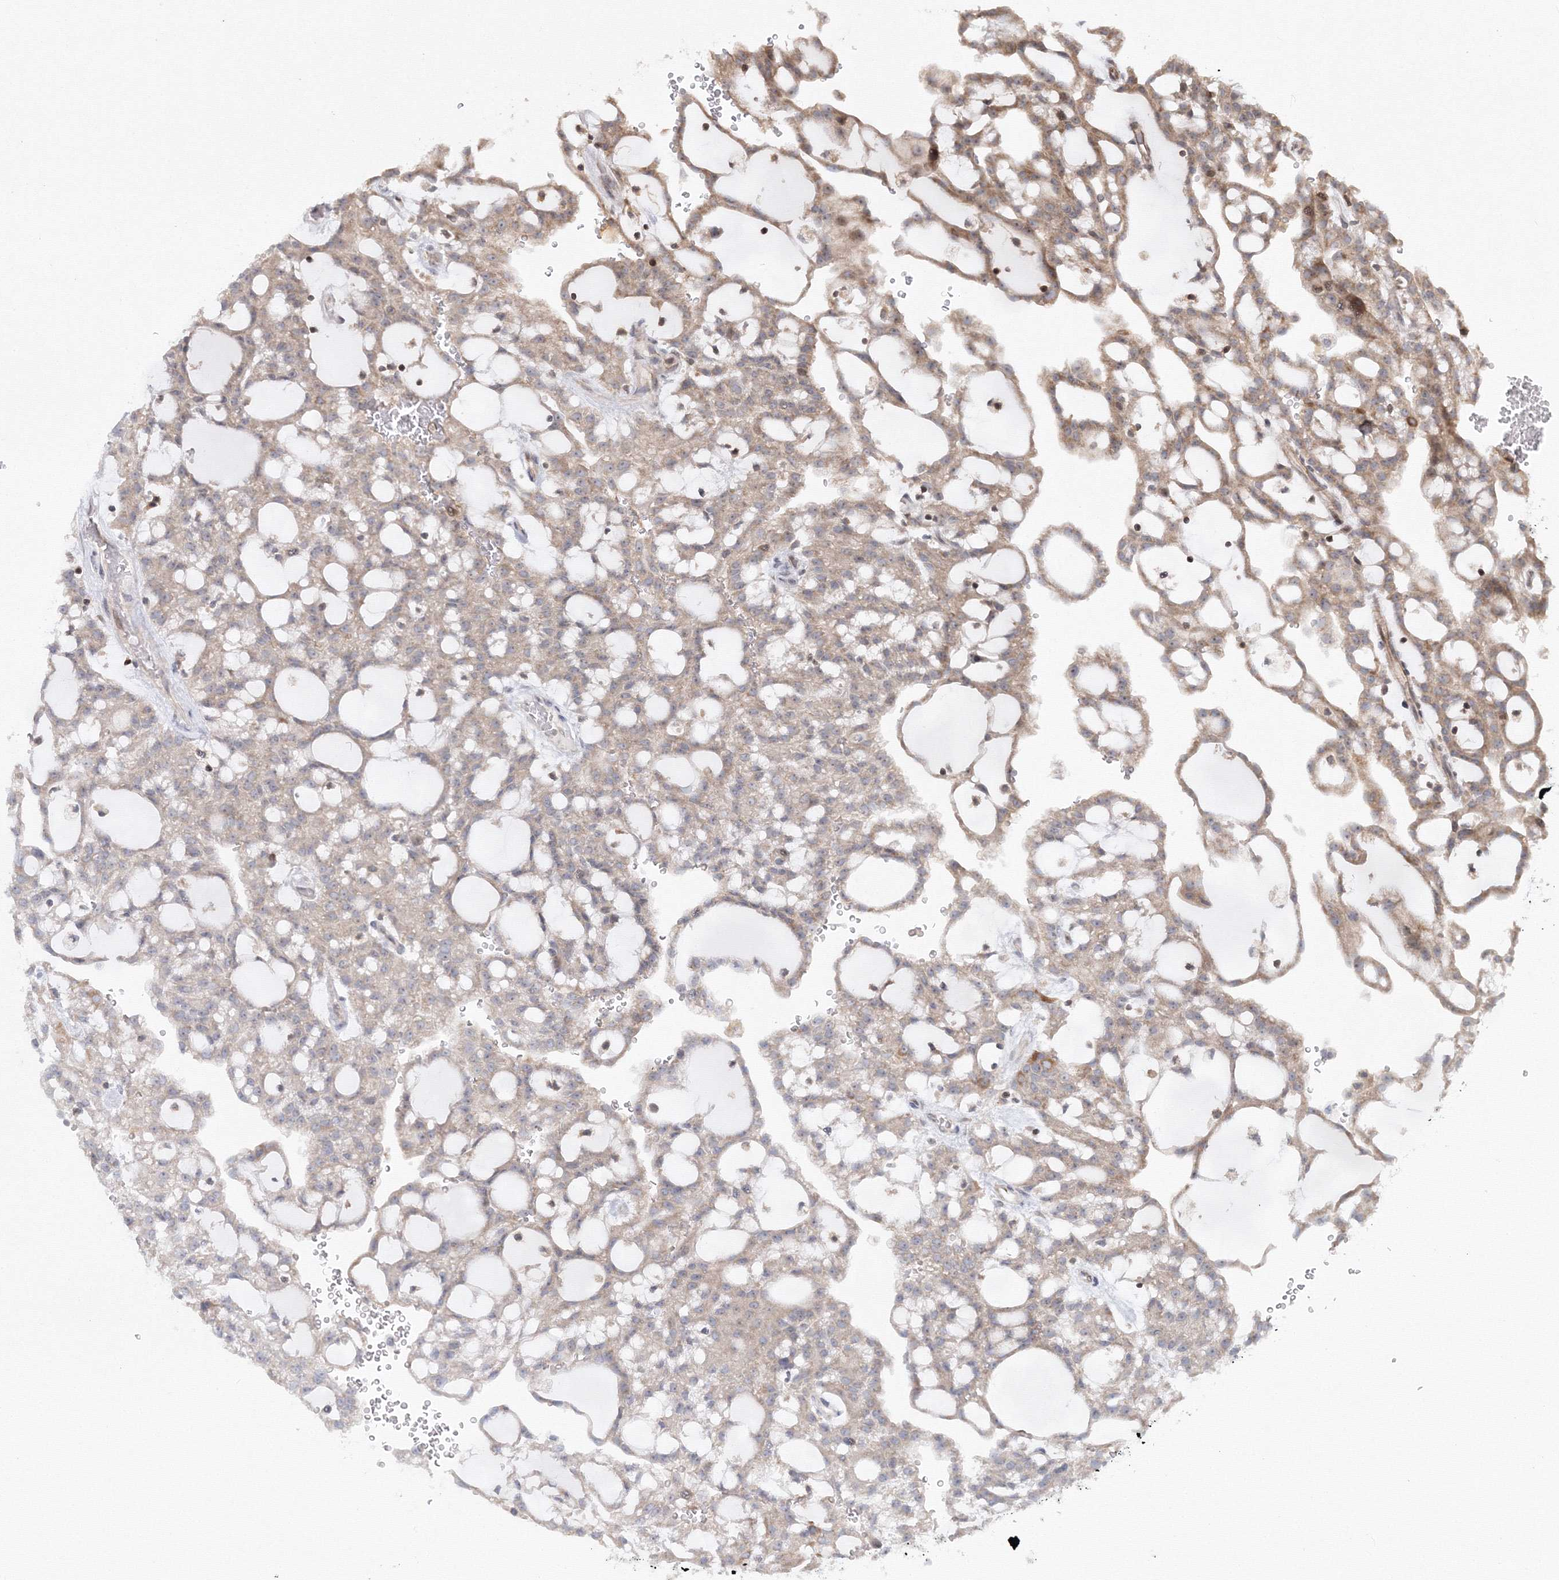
{"staining": {"intensity": "moderate", "quantity": "<25%", "location": "cytoplasmic/membranous"}, "tissue": "renal cancer", "cell_type": "Tumor cells", "image_type": "cancer", "snomed": [{"axis": "morphology", "description": "Adenocarcinoma, NOS"}, {"axis": "topography", "description": "Kidney"}], "caption": "Immunohistochemical staining of human renal cancer (adenocarcinoma) displays low levels of moderate cytoplasmic/membranous staining in about <25% of tumor cells.", "gene": "MKRN2", "patient": {"sex": "male", "age": 63}}